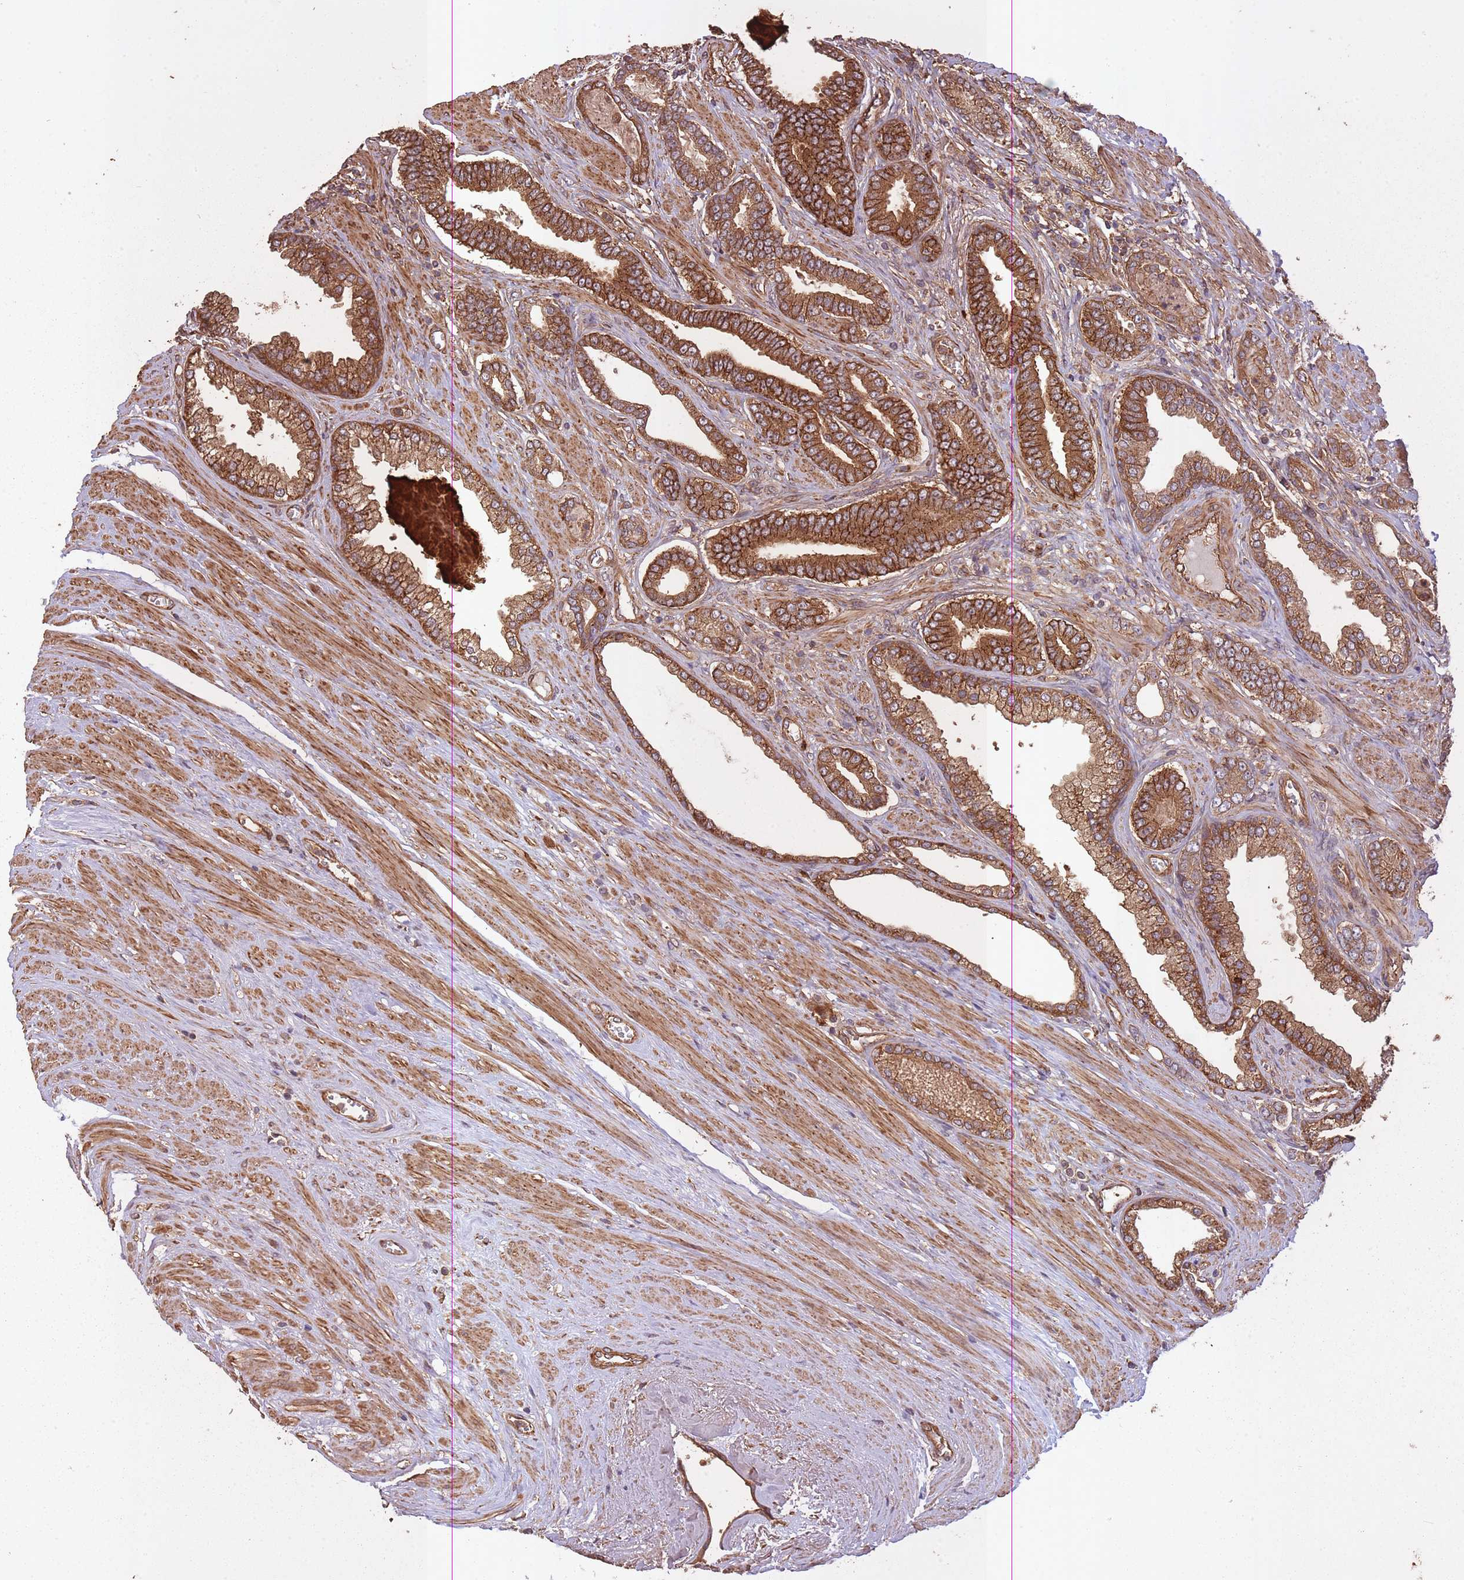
{"staining": {"intensity": "strong", "quantity": ">75%", "location": "cytoplasmic/membranous"}, "tissue": "prostate cancer", "cell_type": "Tumor cells", "image_type": "cancer", "snomed": [{"axis": "morphology", "description": "Adenocarcinoma, NOS"}, {"axis": "topography", "description": "Prostate and seminal vesicle, NOS"}], "caption": "Prostate adenocarcinoma was stained to show a protein in brown. There is high levels of strong cytoplasmic/membranous positivity in approximately >75% of tumor cells. The staining was performed using DAB (3,3'-diaminobenzidine), with brown indicating positive protein expression. Nuclei are stained blue with hematoxylin.", "gene": "ARMH3", "patient": {"sex": "male", "age": 76}}